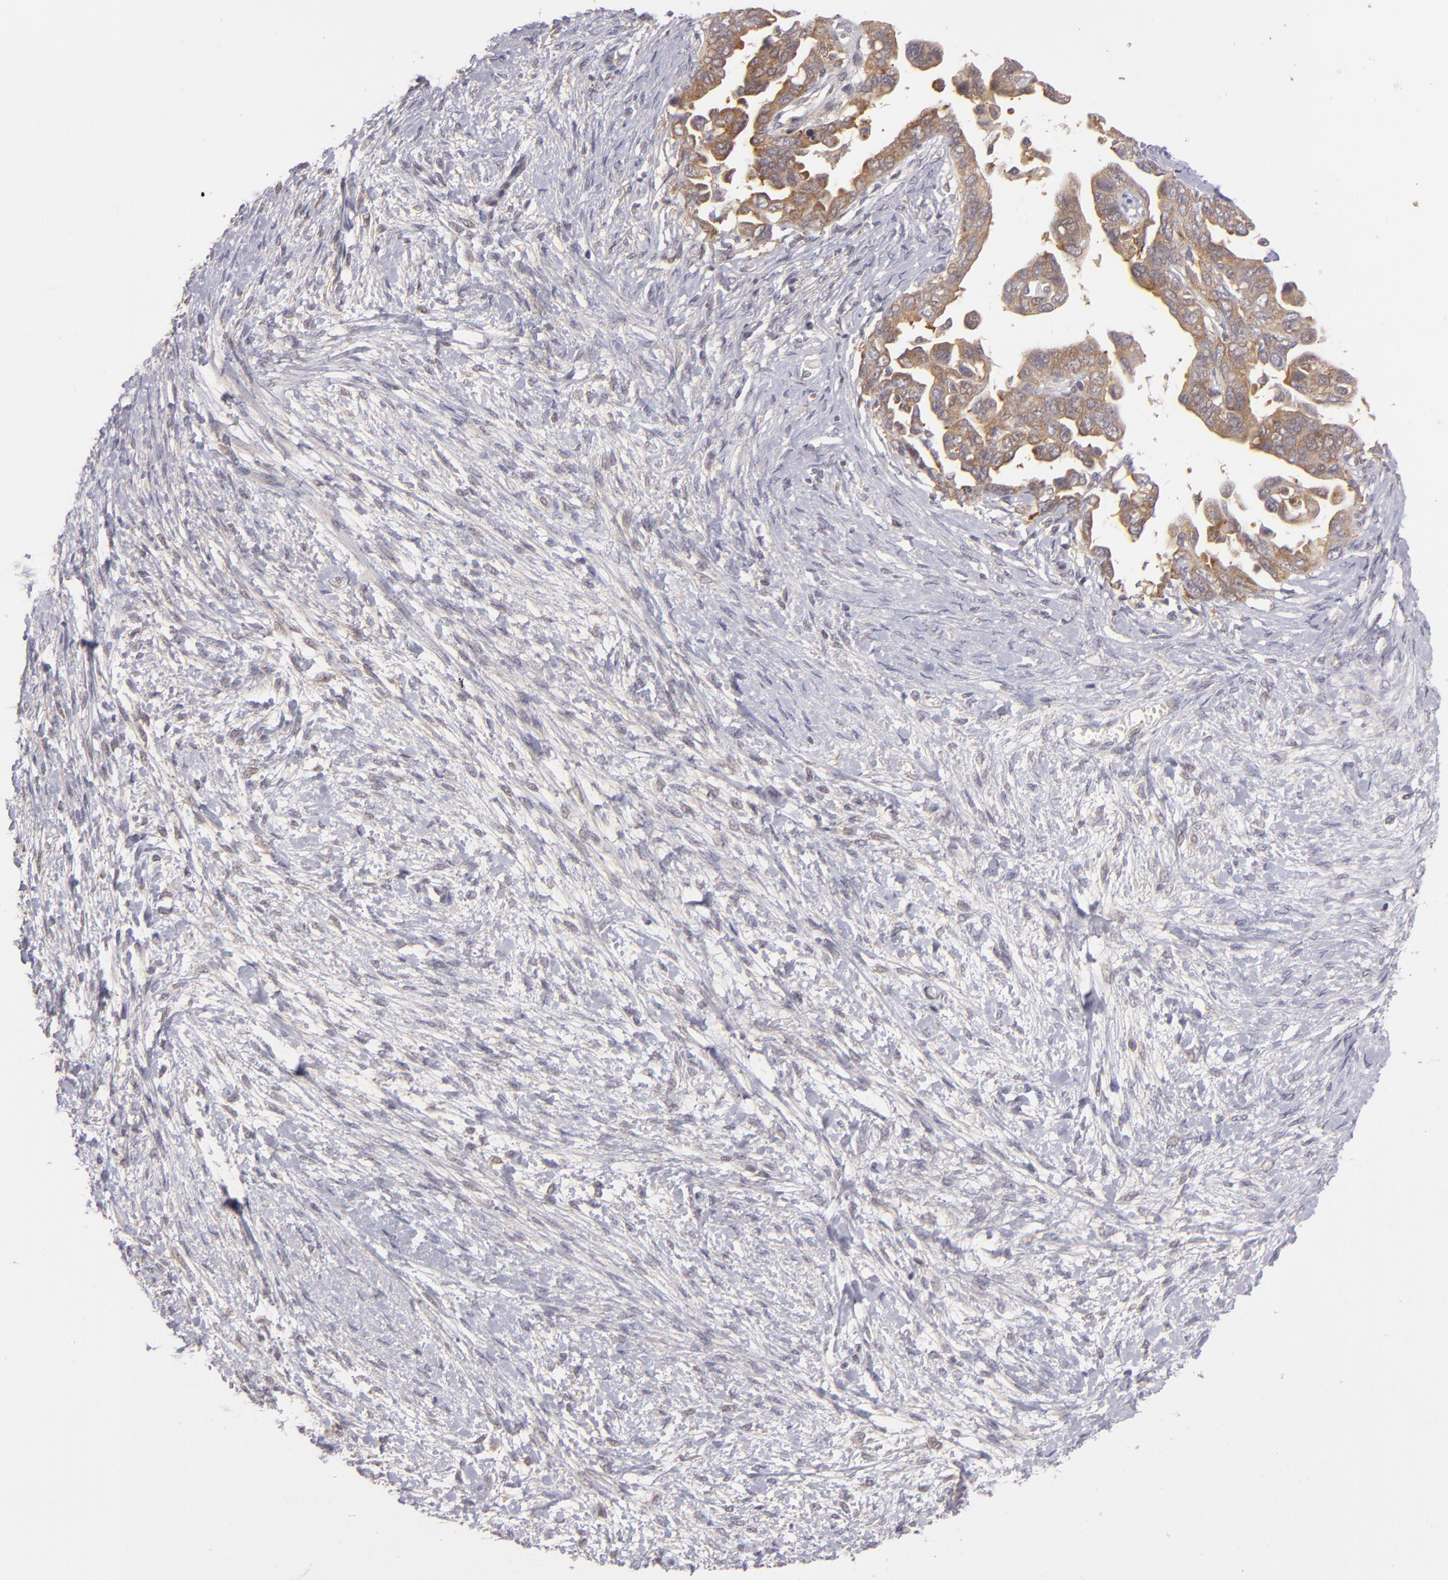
{"staining": {"intensity": "strong", "quantity": ">75%", "location": "cytoplasmic/membranous"}, "tissue": "ovarian cancer", "cell_type": "Tumor cells", "image_type": "cancer", "snomed": [{"axis": "morphology", "description": "Cystadenocarcinoma, serous, NOS"}, {"axis": "topography", "description": "Ovary"}], "caption": "Brown immunohistochemical staining in human ovarian serous cystadenocarcinoma shows strong cytoplasmic/membranous positivity in approximately >75% of tumor cells.", "gene": "PTPN13", "patient": {"sex": "female", "age": 69}}